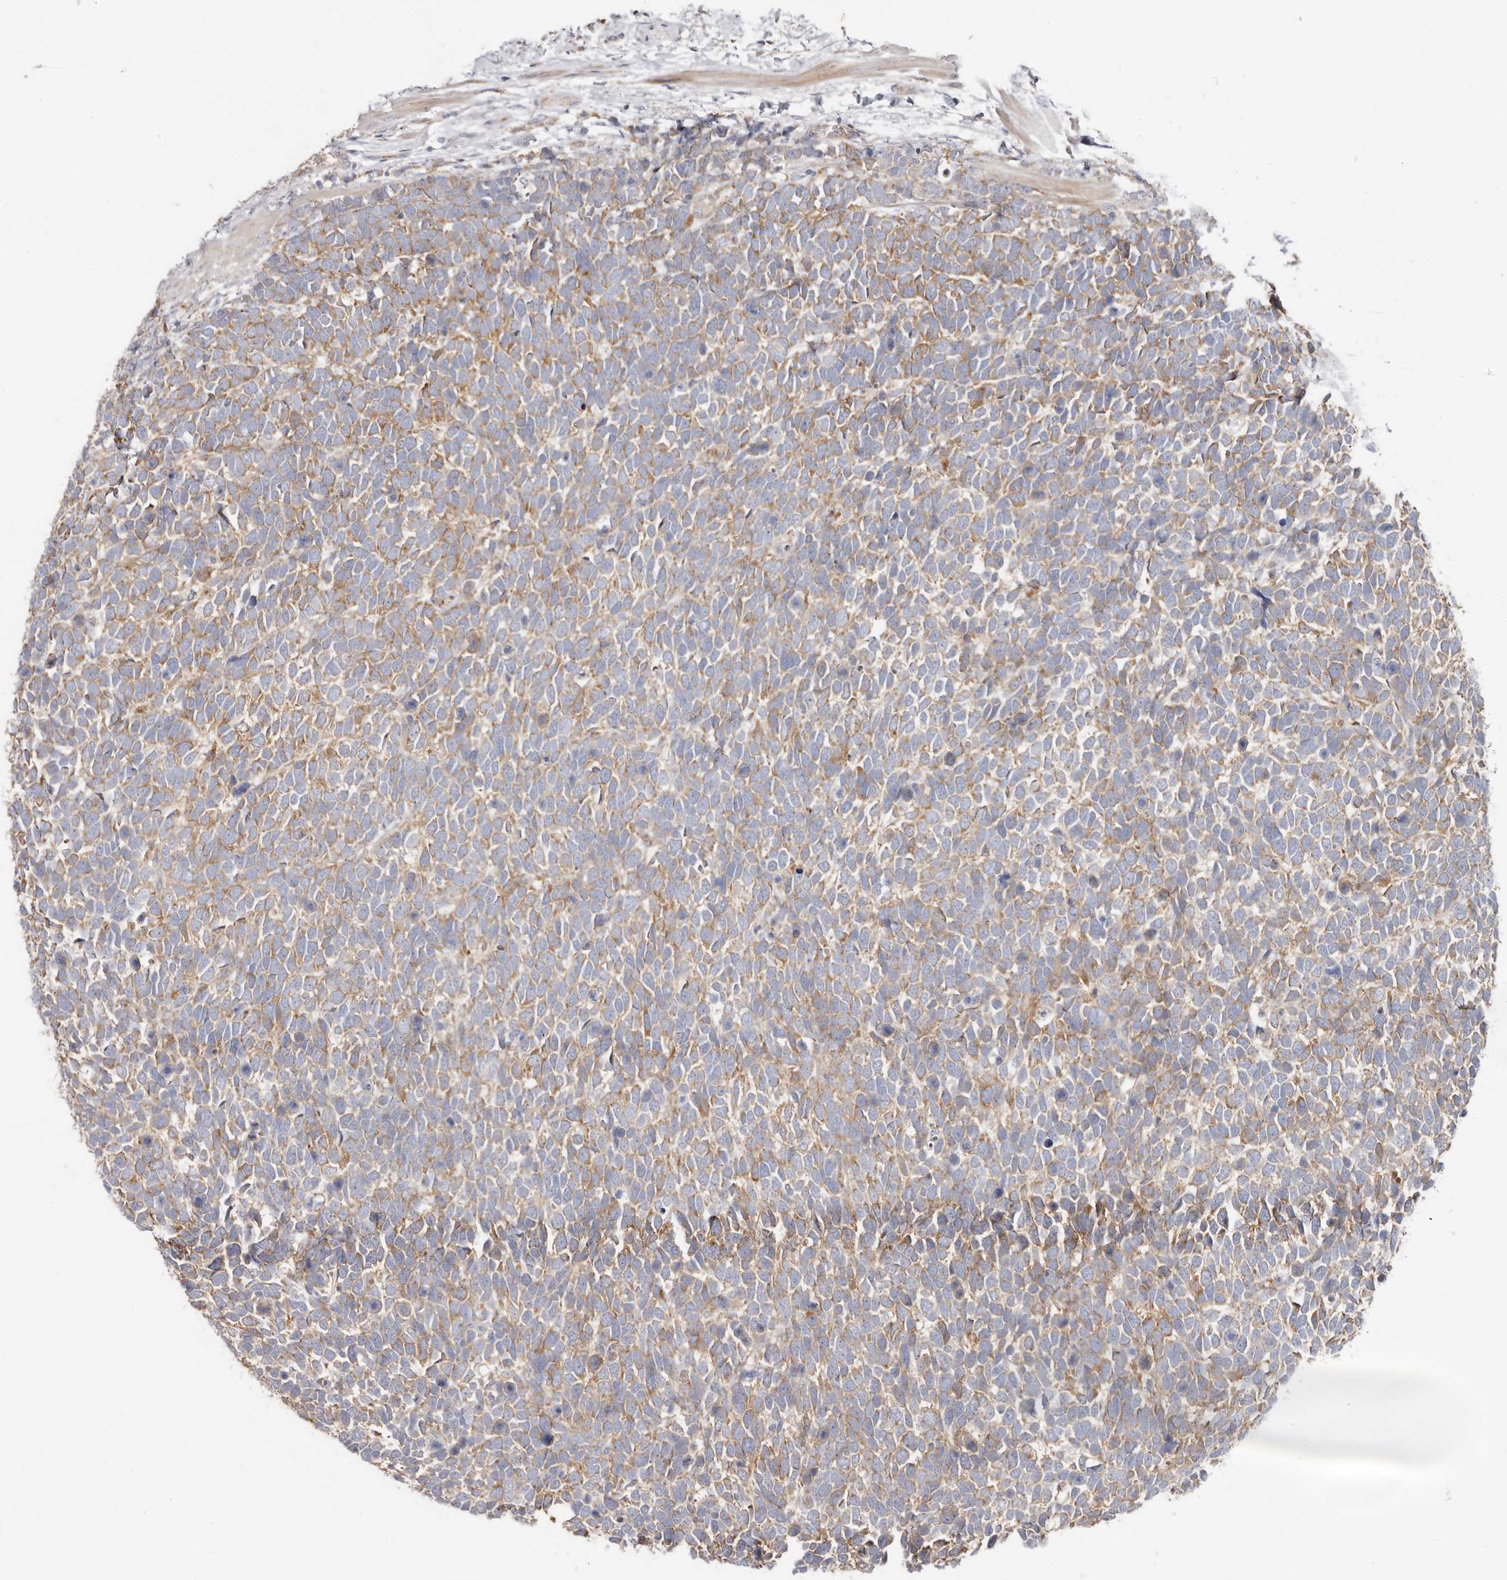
{"staining": {"intensity": "moderate", "quantity": ">75%", "location": "cytoplasmic/membranous"}, "tissue": "urothelial cancer", "cell_type": "Tumor cells", "image_type": "cancer", "snomed": [{"axis": "morphology", "description": "Urothelial carcinoma, High grade"}, {"axis": "topography", "description": "Urinary bladder"}], "caption": "IHC photomicrograph of urothelial carcinoma (high-grade) stained for a protein (brown), which reveals medium levels of moderate cytoplasmic/membranous positivity in approximately >75% of tumor cells.", "gene": "BAIAP2L1", "patient": {"sex": "female", "age": 82}}